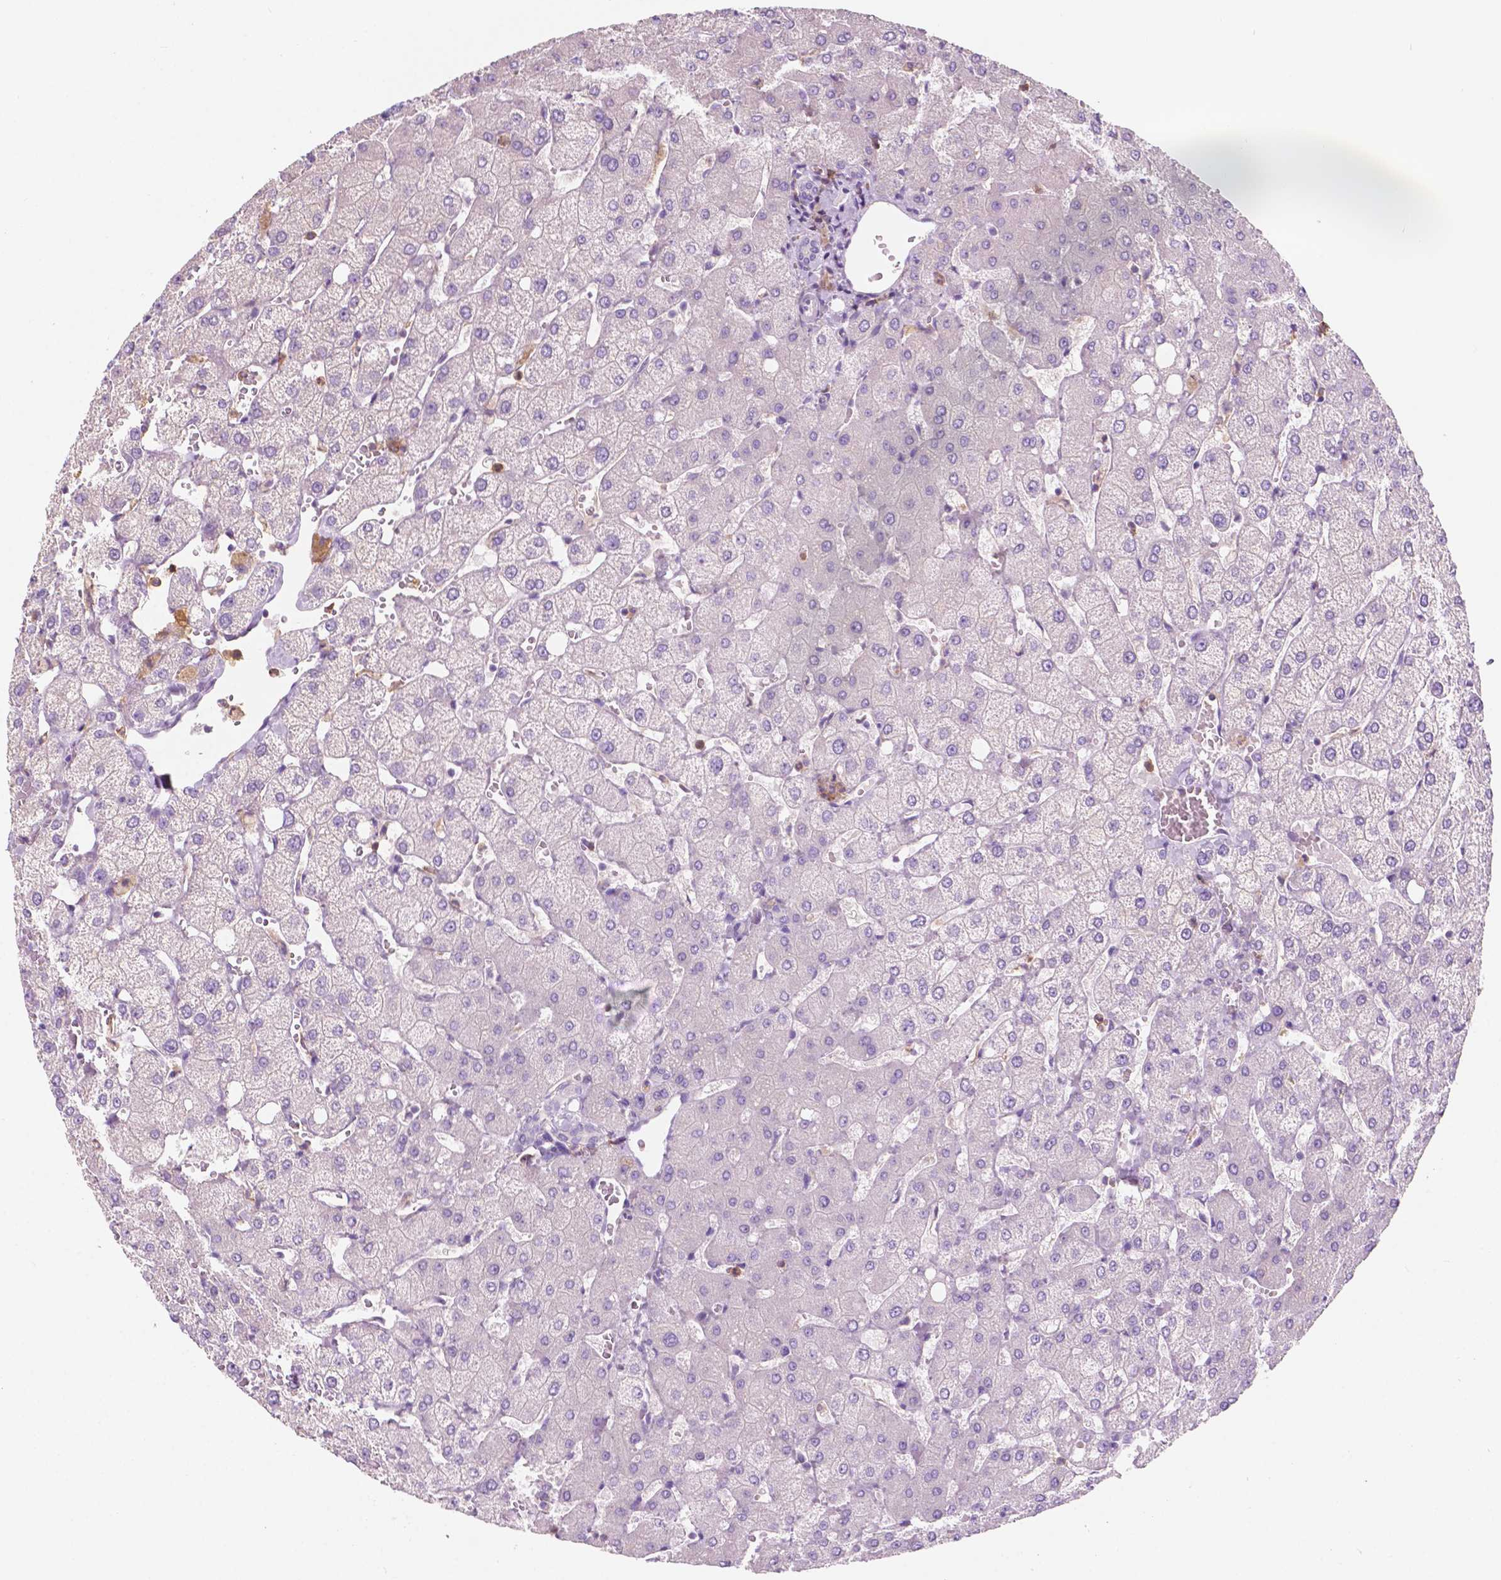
{"staining": {"intensity": "negative", "quantity": "none", "location": "none"}, "tissue": "liver", "cell_type": "Cholangiocytes", "image_type": "normal", "snomed": [{"axis": "morphology", "description": "Normal tissue, NOS"}, {"axis": "topography", "description": "Liver"}], "caption": "IHC photomicrograph of normal human liver stained for a protein (brown), which reveals no expression in cholangiocytes. Brightfield microscopy of immunohistochemistry stained with DAB (3,3'-diaminobenzidine) (brown) and hematoxylin (blue), captured at high magnification.", "gene": "SEMA4A", "patient": {"sex": "female", "age": 54}}